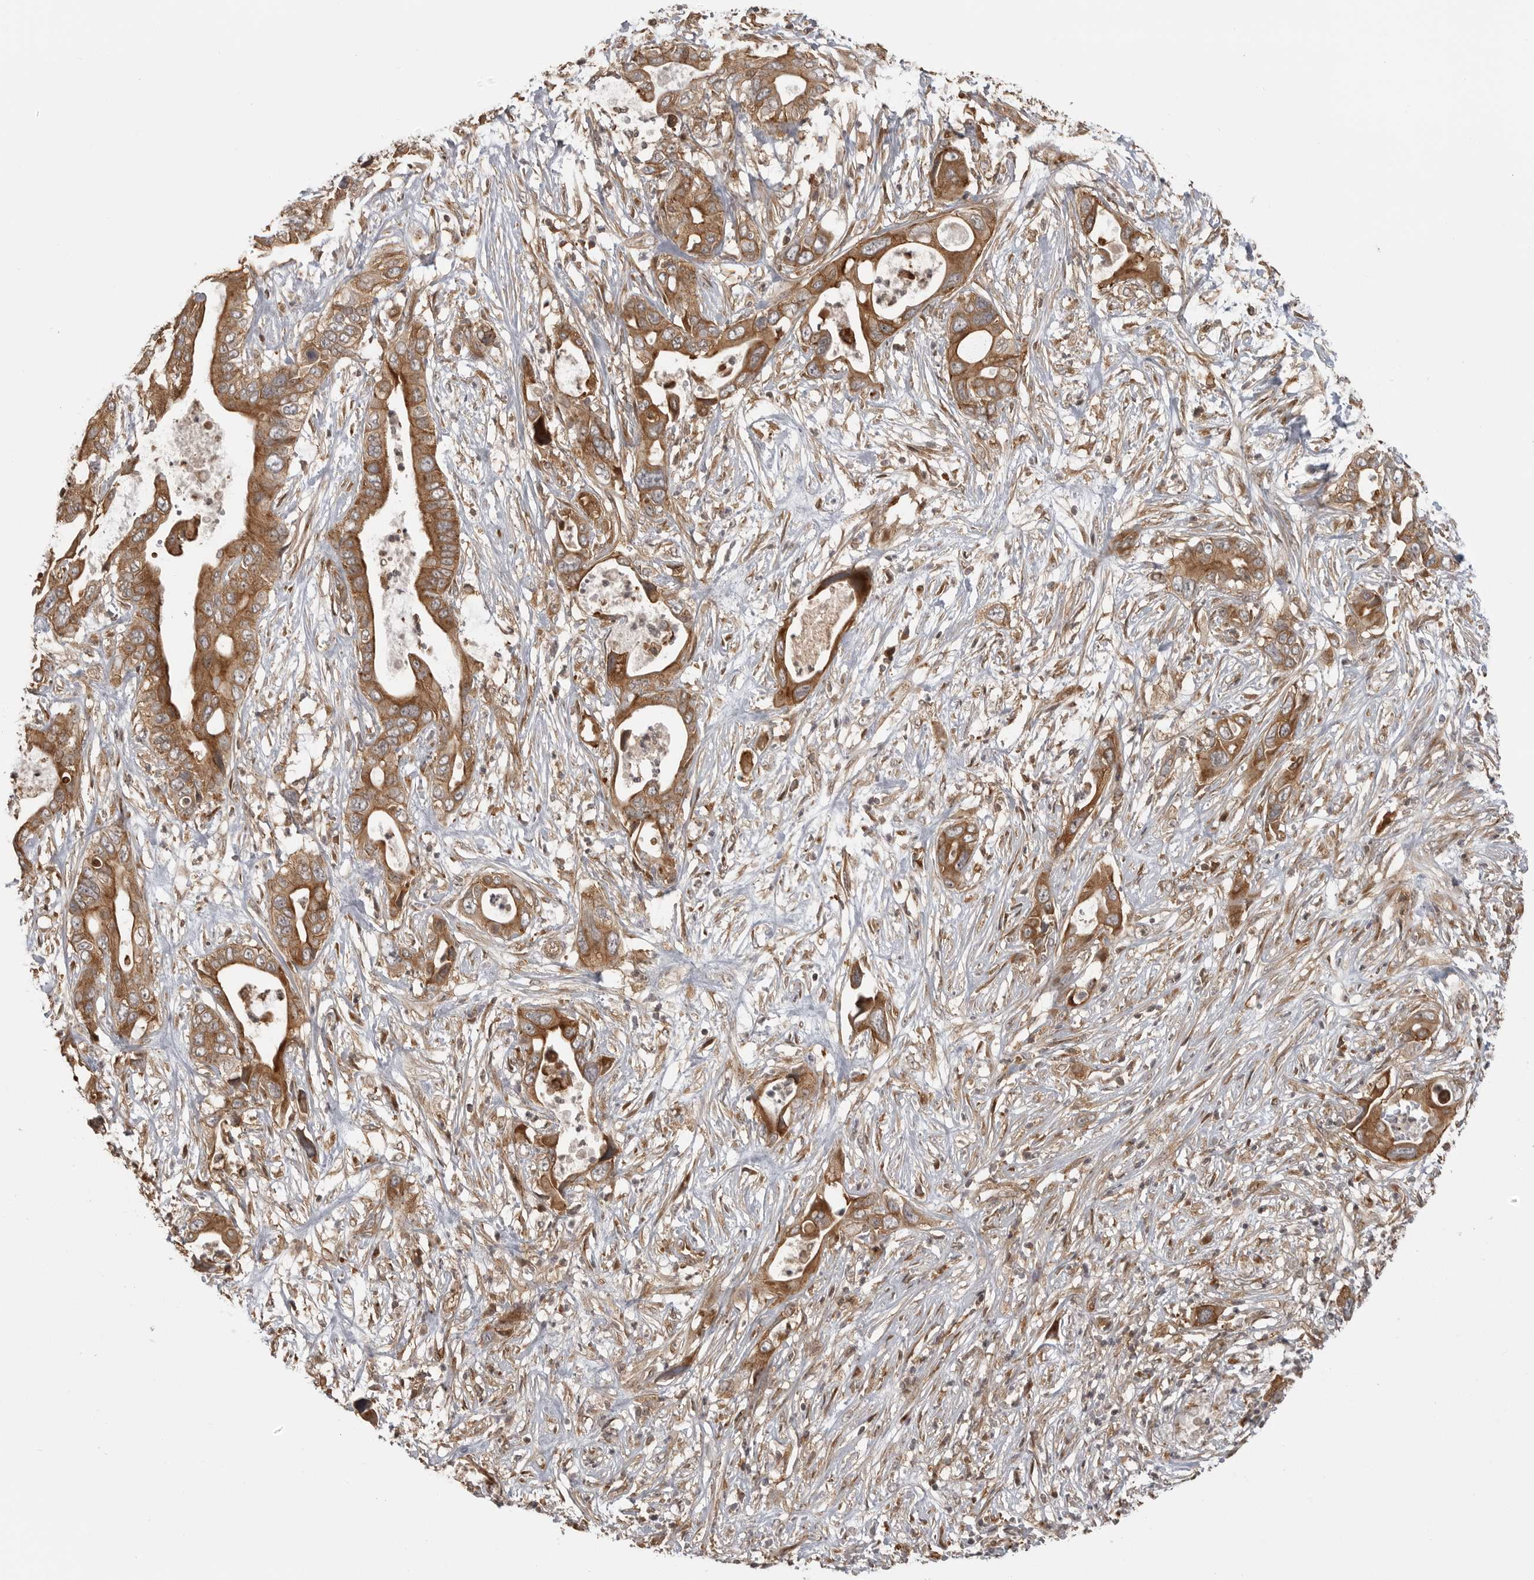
{"staining": {"intensity": "moderate", "quantity": ">75%", "location": "cytoplasmic/membranous"}, "tissue": "pancreatic cancer", "cell_type": "Tumor cells", "image_type": "cancer", "snomed": [{"axis": "morphology", "description": "Adenocarcinoma, NOS"}, {"axis": "topography", "description": "Pancreas"}], "caption": "Immunohistochemical staining of human pancreatic cancer (adenocarcinoma) demonstrates medium levels of moderate cytoplasmic/membranous positivity in approximately >75% of tumor cells.", "gene": "FAT3", "patient": {"sex": "male", "age": 66}}